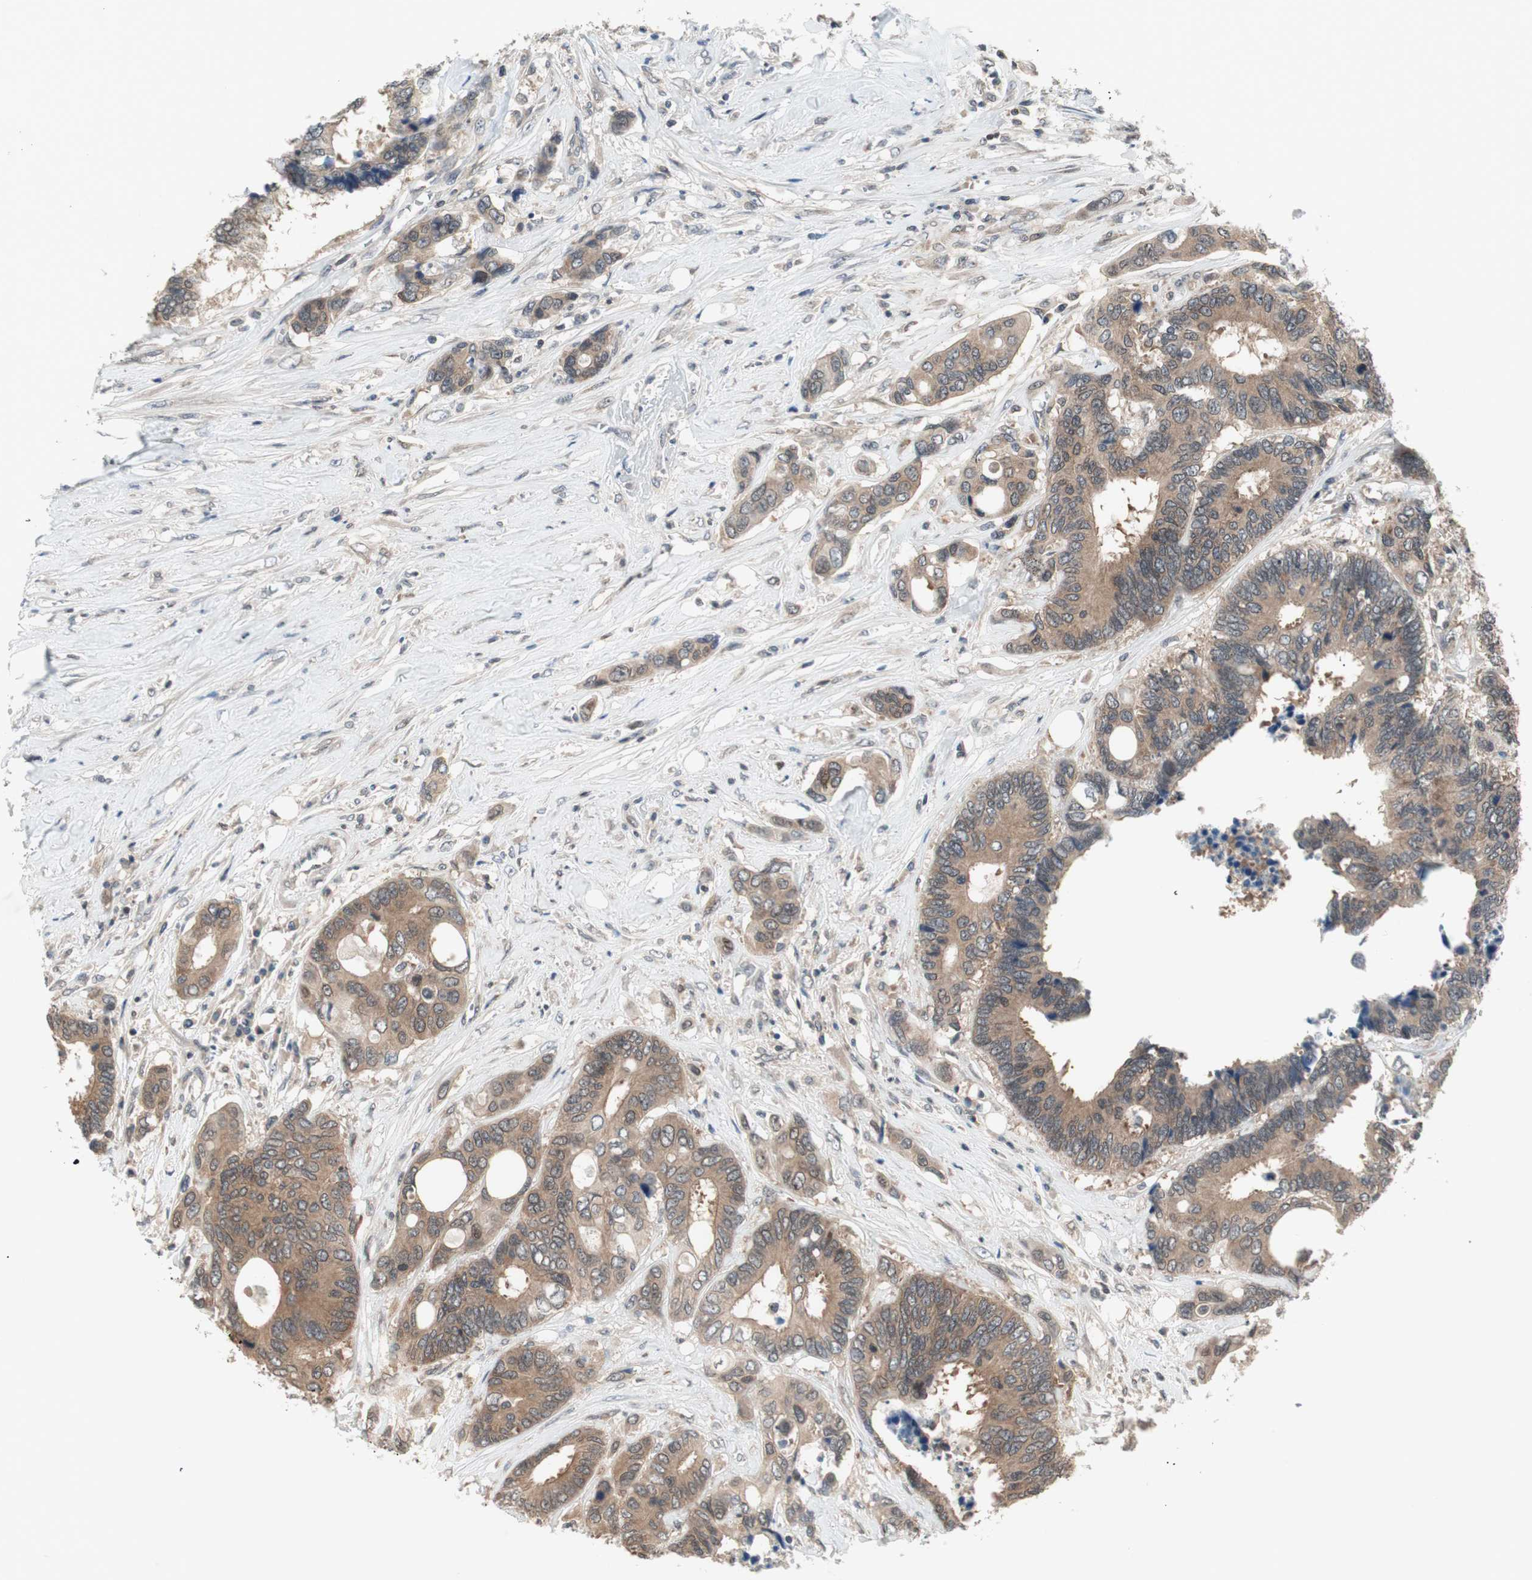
{"staining": {"intensity": "moderate", "quantity": ">75%", "location": "cytoplasmic/membranous"}, "tissue": "colorectal cancer", "cell_type": "Tumor cells", "image_type": "cancer", "snomed": [{"axis": "morphology", "description": "Adenocarcinoma, NOS"}, {"axis": "topography", "description": "Rectum"}], "caption": "Immunohistochemistry (IHC) (DAB (3,3'-diaminobenzidine)) staining of colorectal adenocarcinoma shows moderate cytoplasmic/membranous protein staining in about >75% of tumor cells.", "gene": "UBE2I", "patient": {"sex": "male", "age": 55}}